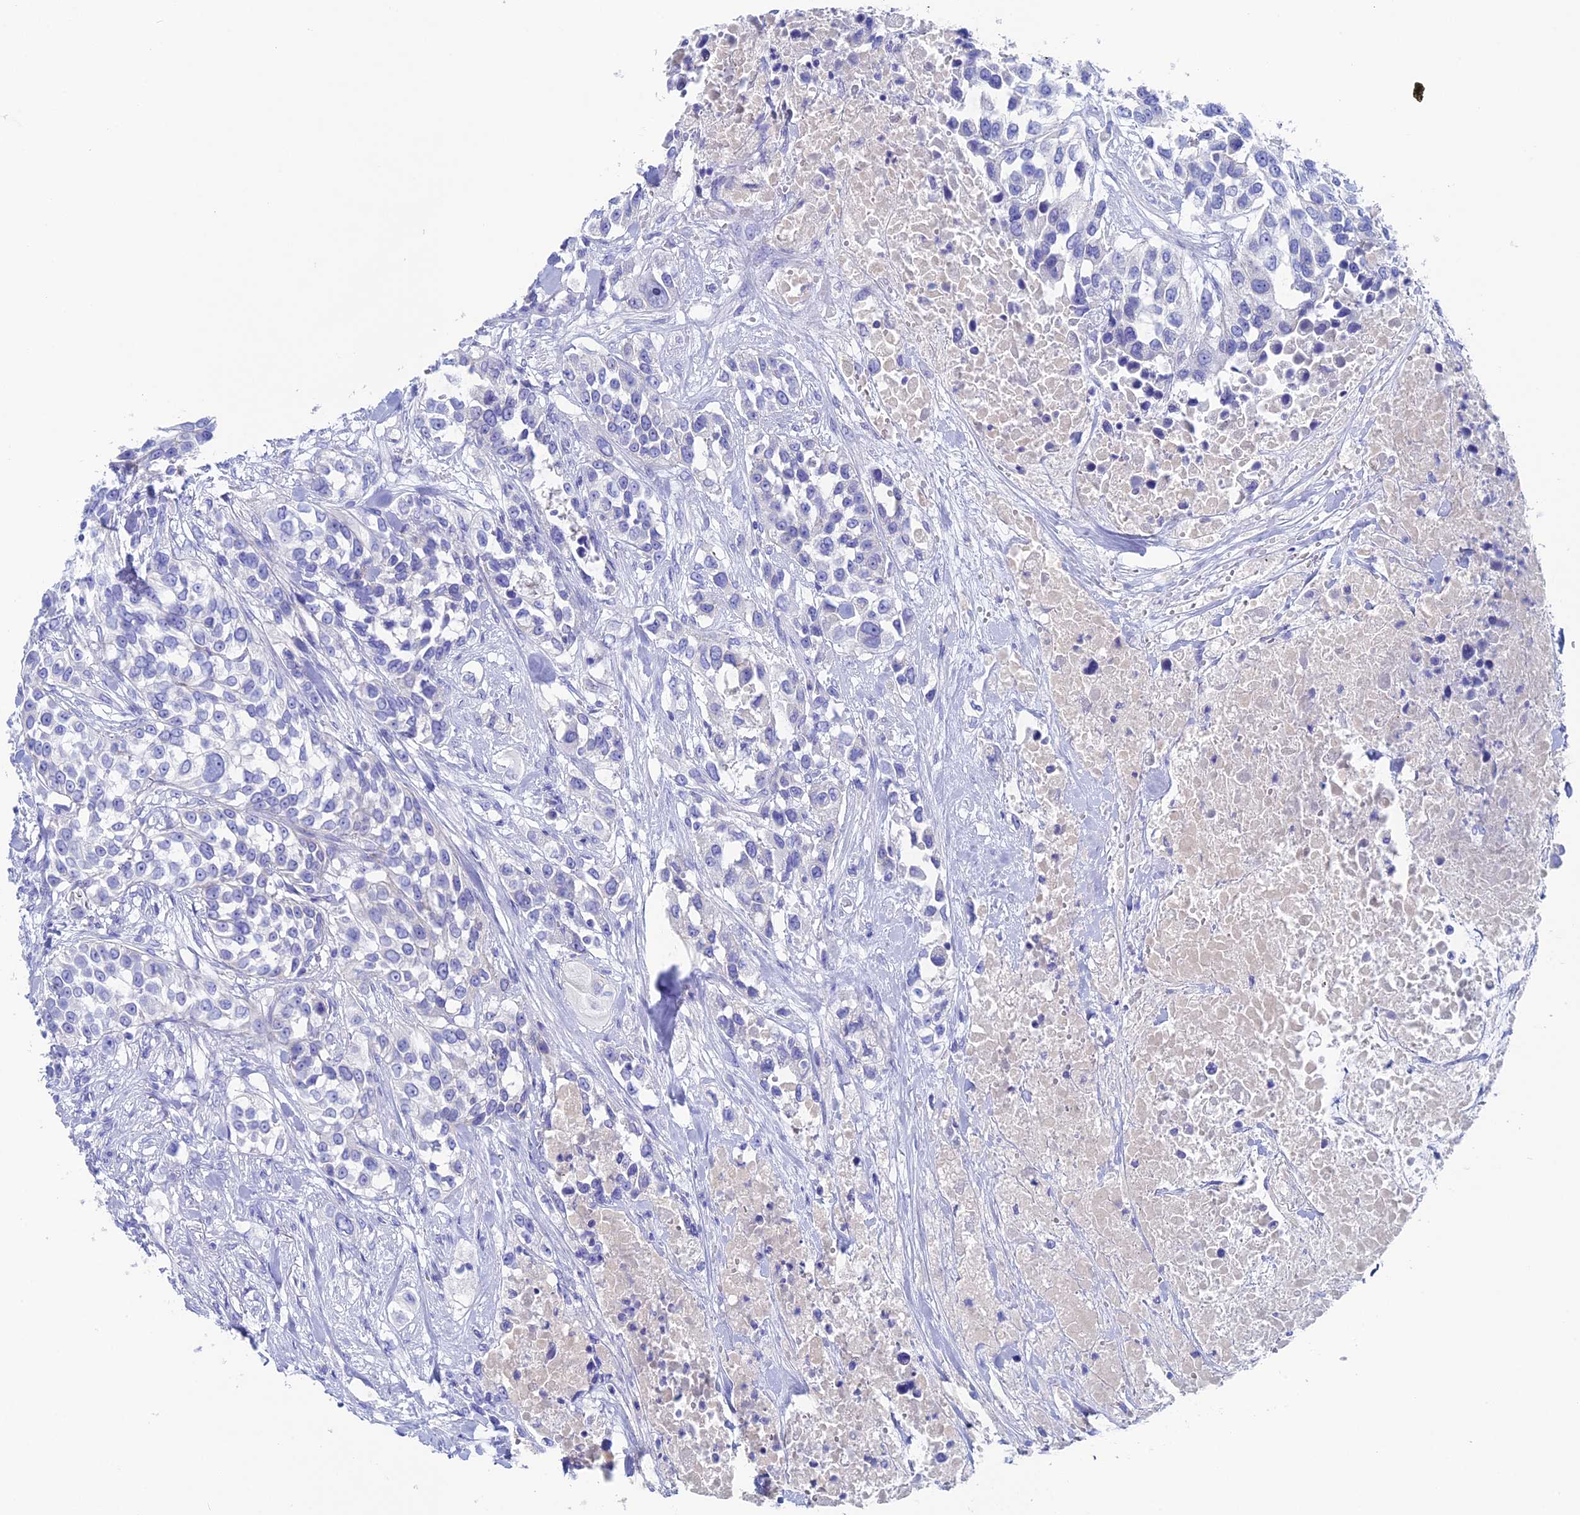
{"staining": {"intensity": "negative", "quantity": "none", "location": "none"}, "tissue": "urothelial cancer", "cell_type": "Tumor cells", "image_type": "cancer", "snomed": [{"axis": "morphology", "description": "Urothelial carcinoma, High grade"}, {"axis": "topography", "description": "Urinary bladder"}], "caption": "Tumor cells show no significant expression in urothelial cancer. (DAB (3,3'-diaminobenzidine) immunohistochemistry (IHC) with hematoxylin counter stain).", "gene": "UNC119", "patient": {"sex": "female", "age": 80}}